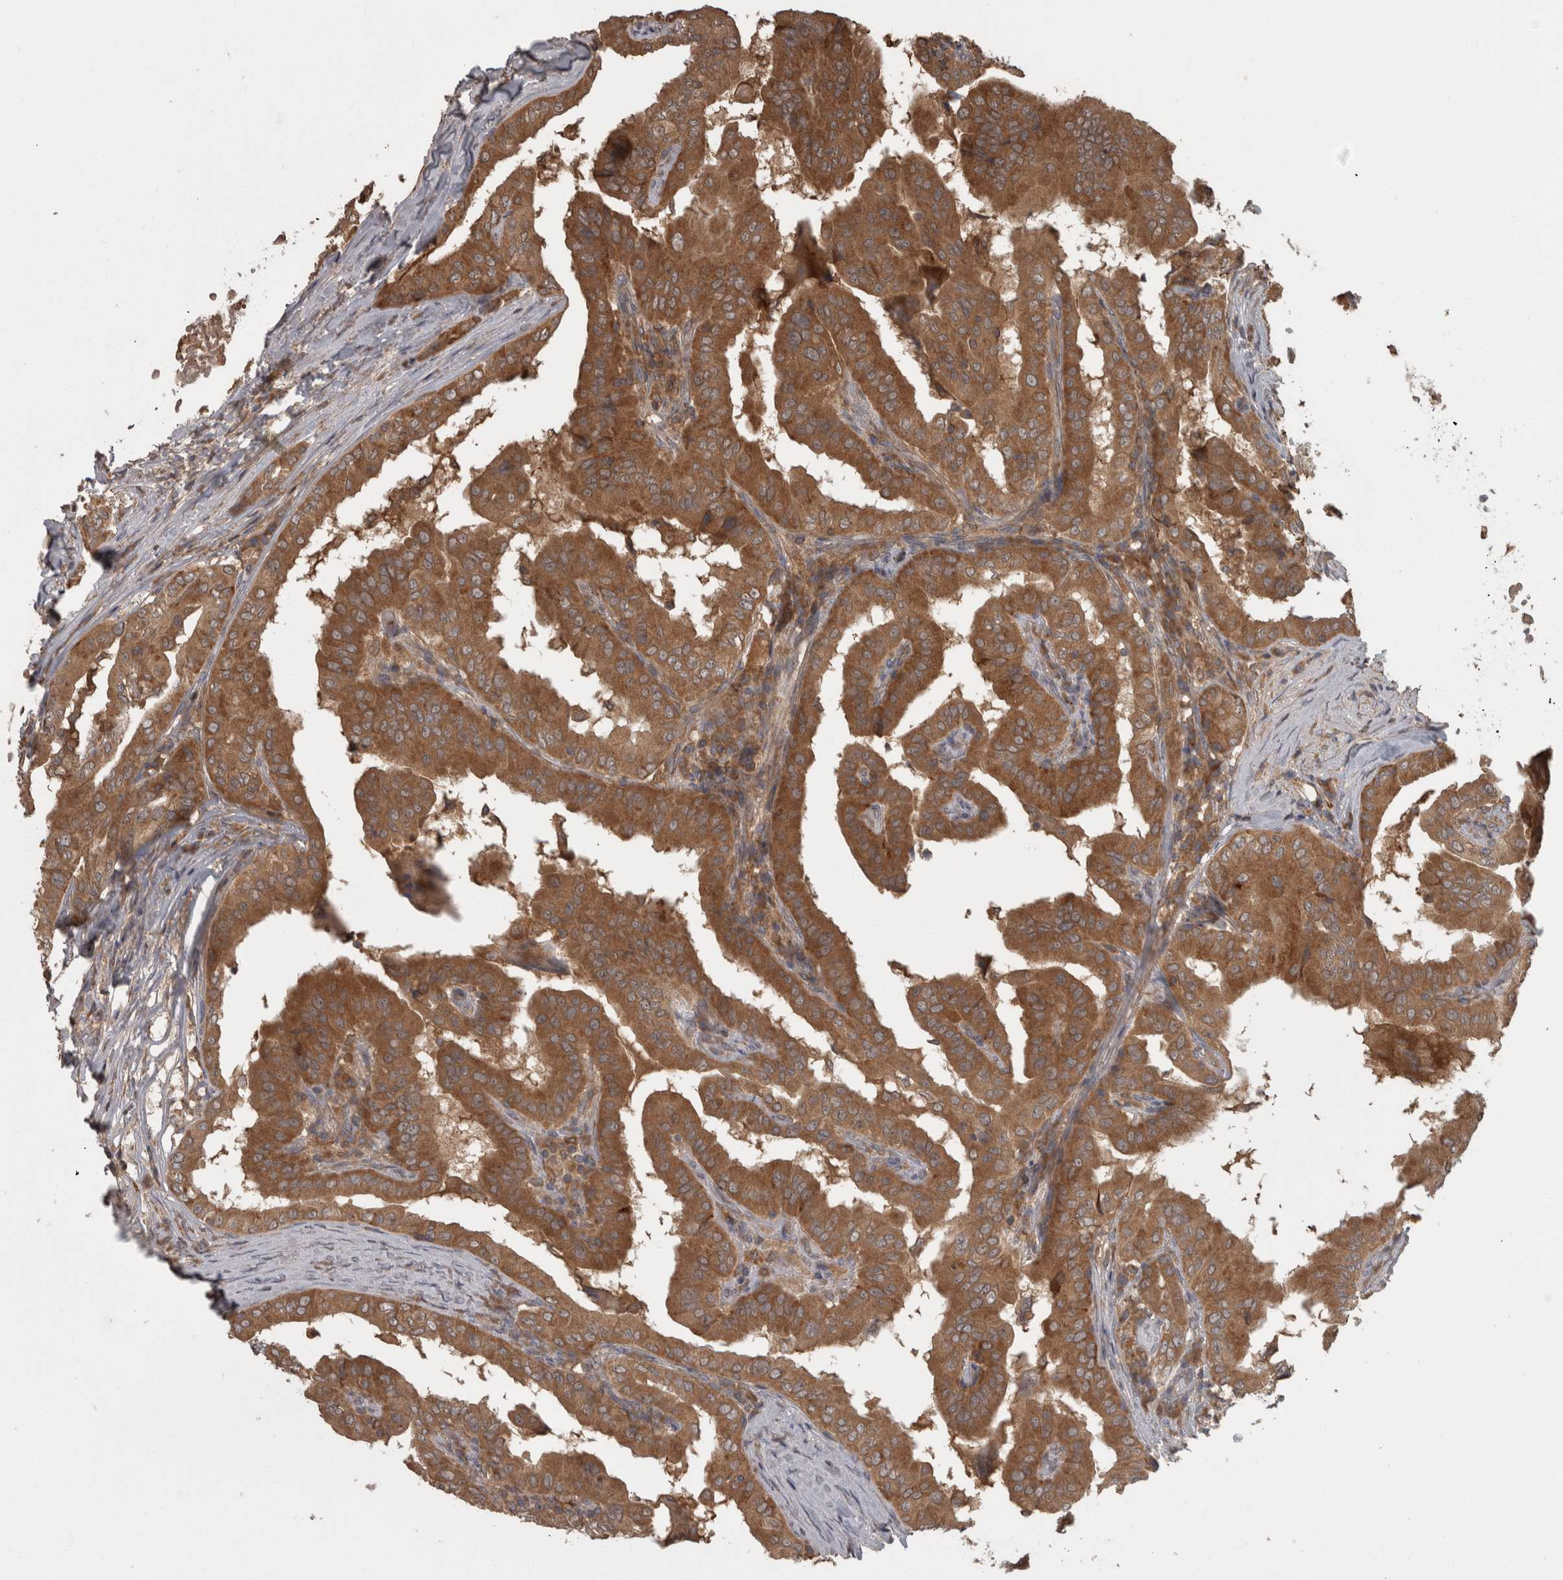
{"staining": {"intensity": "strong", "quantity": ">75%", "location": "cytoplasmic/membranous"}, "tissue": "thyroid cancer", "cell_type": "Tumor cells", "image_type": "cancer", "snomed": [{"axis": "morphology", "description": "Papillary adenocarcinoma, NOS"}, {"axis": "topography", "description": "Thyroid gland"}], "caption": "Tumor cells show strong cytoplasmic/membranous expression in about >75% of cells in papillary adenocarcinoma (thyroid).", "gene": "MICU3", "patient": {"sex": "male", "age": 33}}